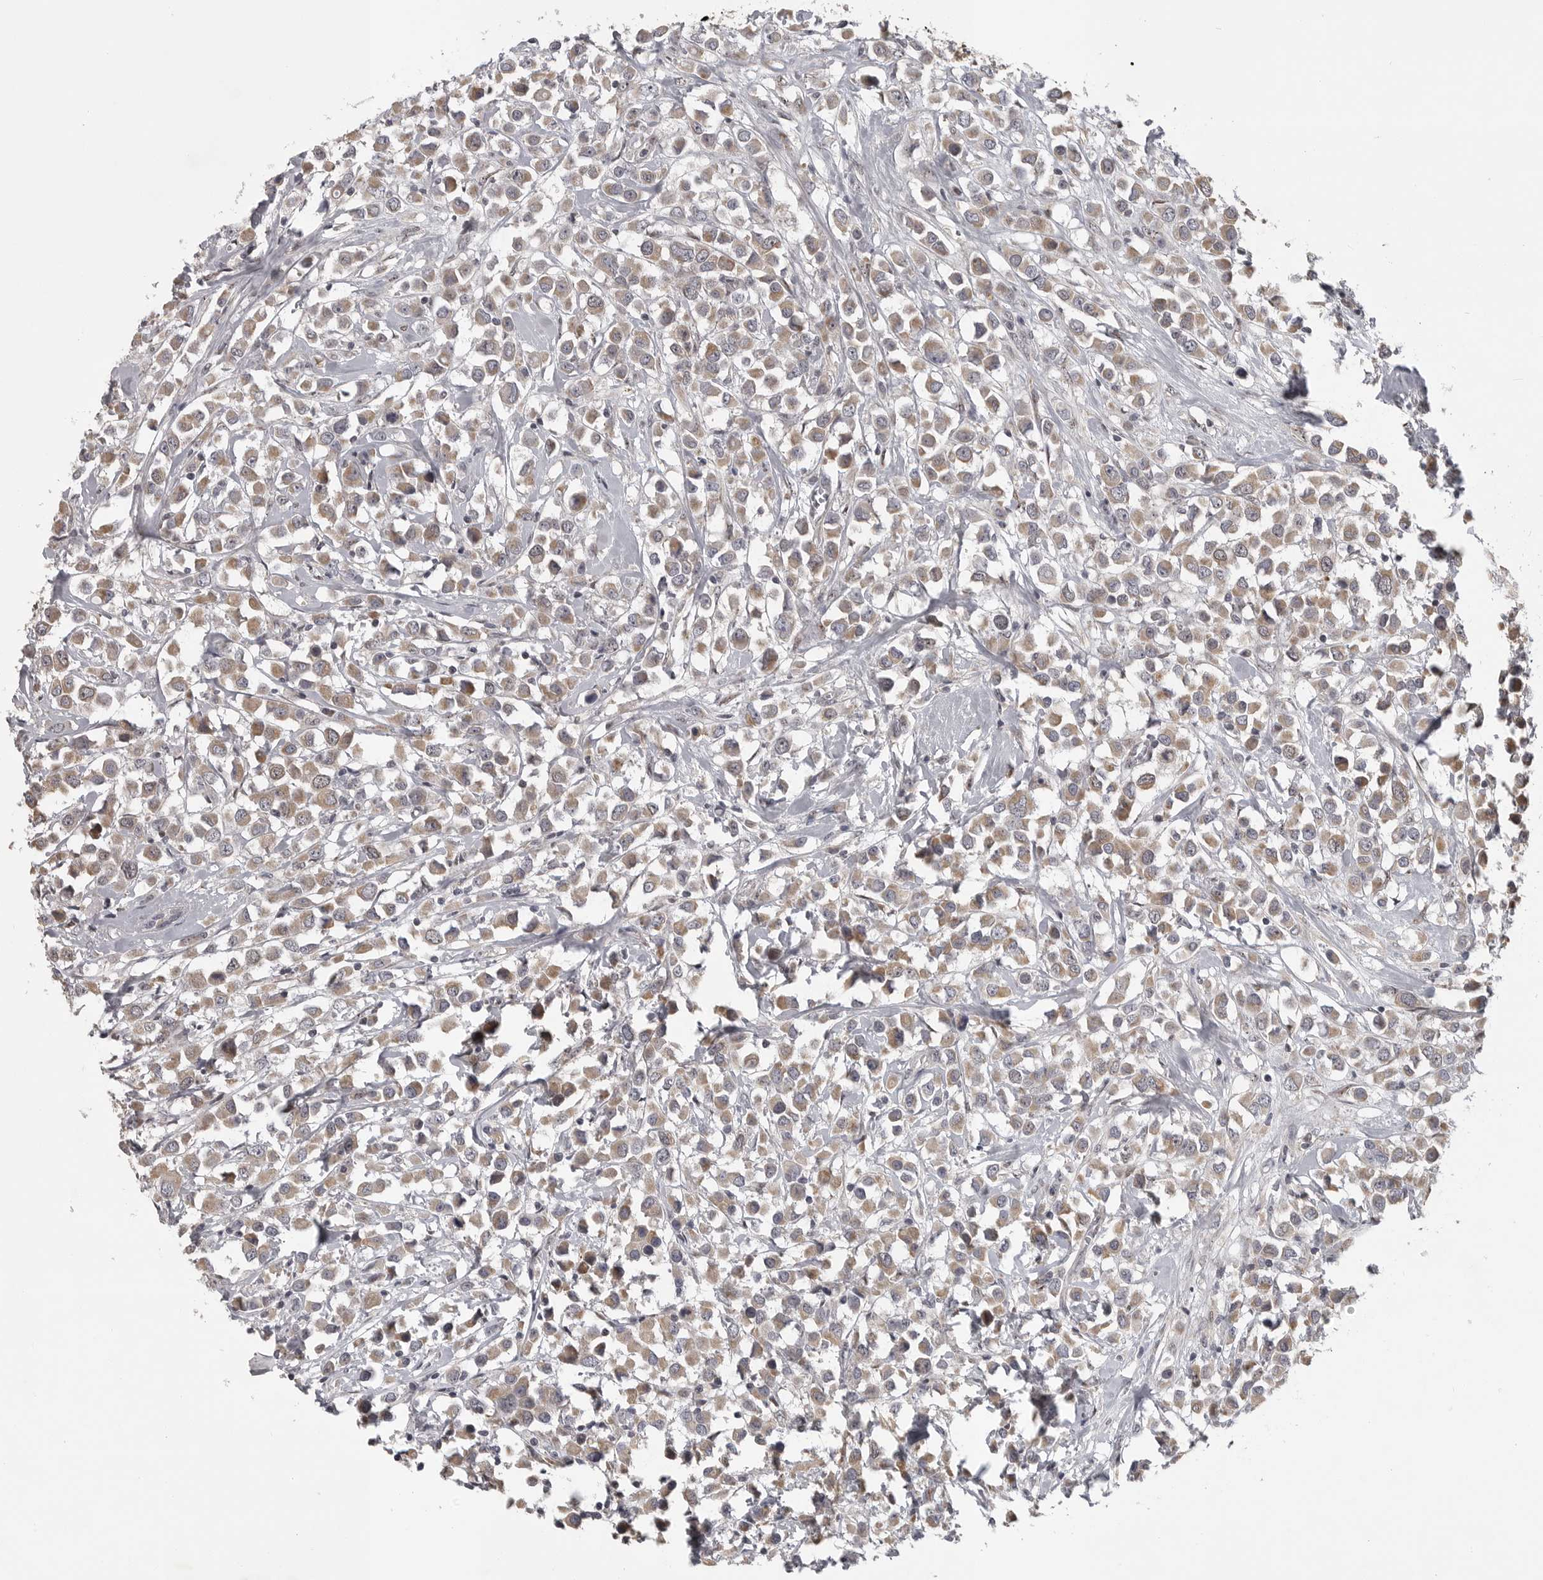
{"staining": {"intensity": "weak", "quantity": ">75%", "location": "cytoplasmic/membranous"}, "tissue": "breast cancer", "cell_type": "Tumor cells", "image_type": "cancer", "snomed": [{"axis": "morphology", "description": "Duct carcinoma"}, {"axis": "topography", "description": "Breast"}], "caption": "DAB immunohistochemical staining of human breast invasive ductal carcinoma demonstrates weak cytoplasmic/membranous protein staining in about >75% of tumor cells.", "gene": "POLE2", "patient": {"sex": "female", "age": 61}}